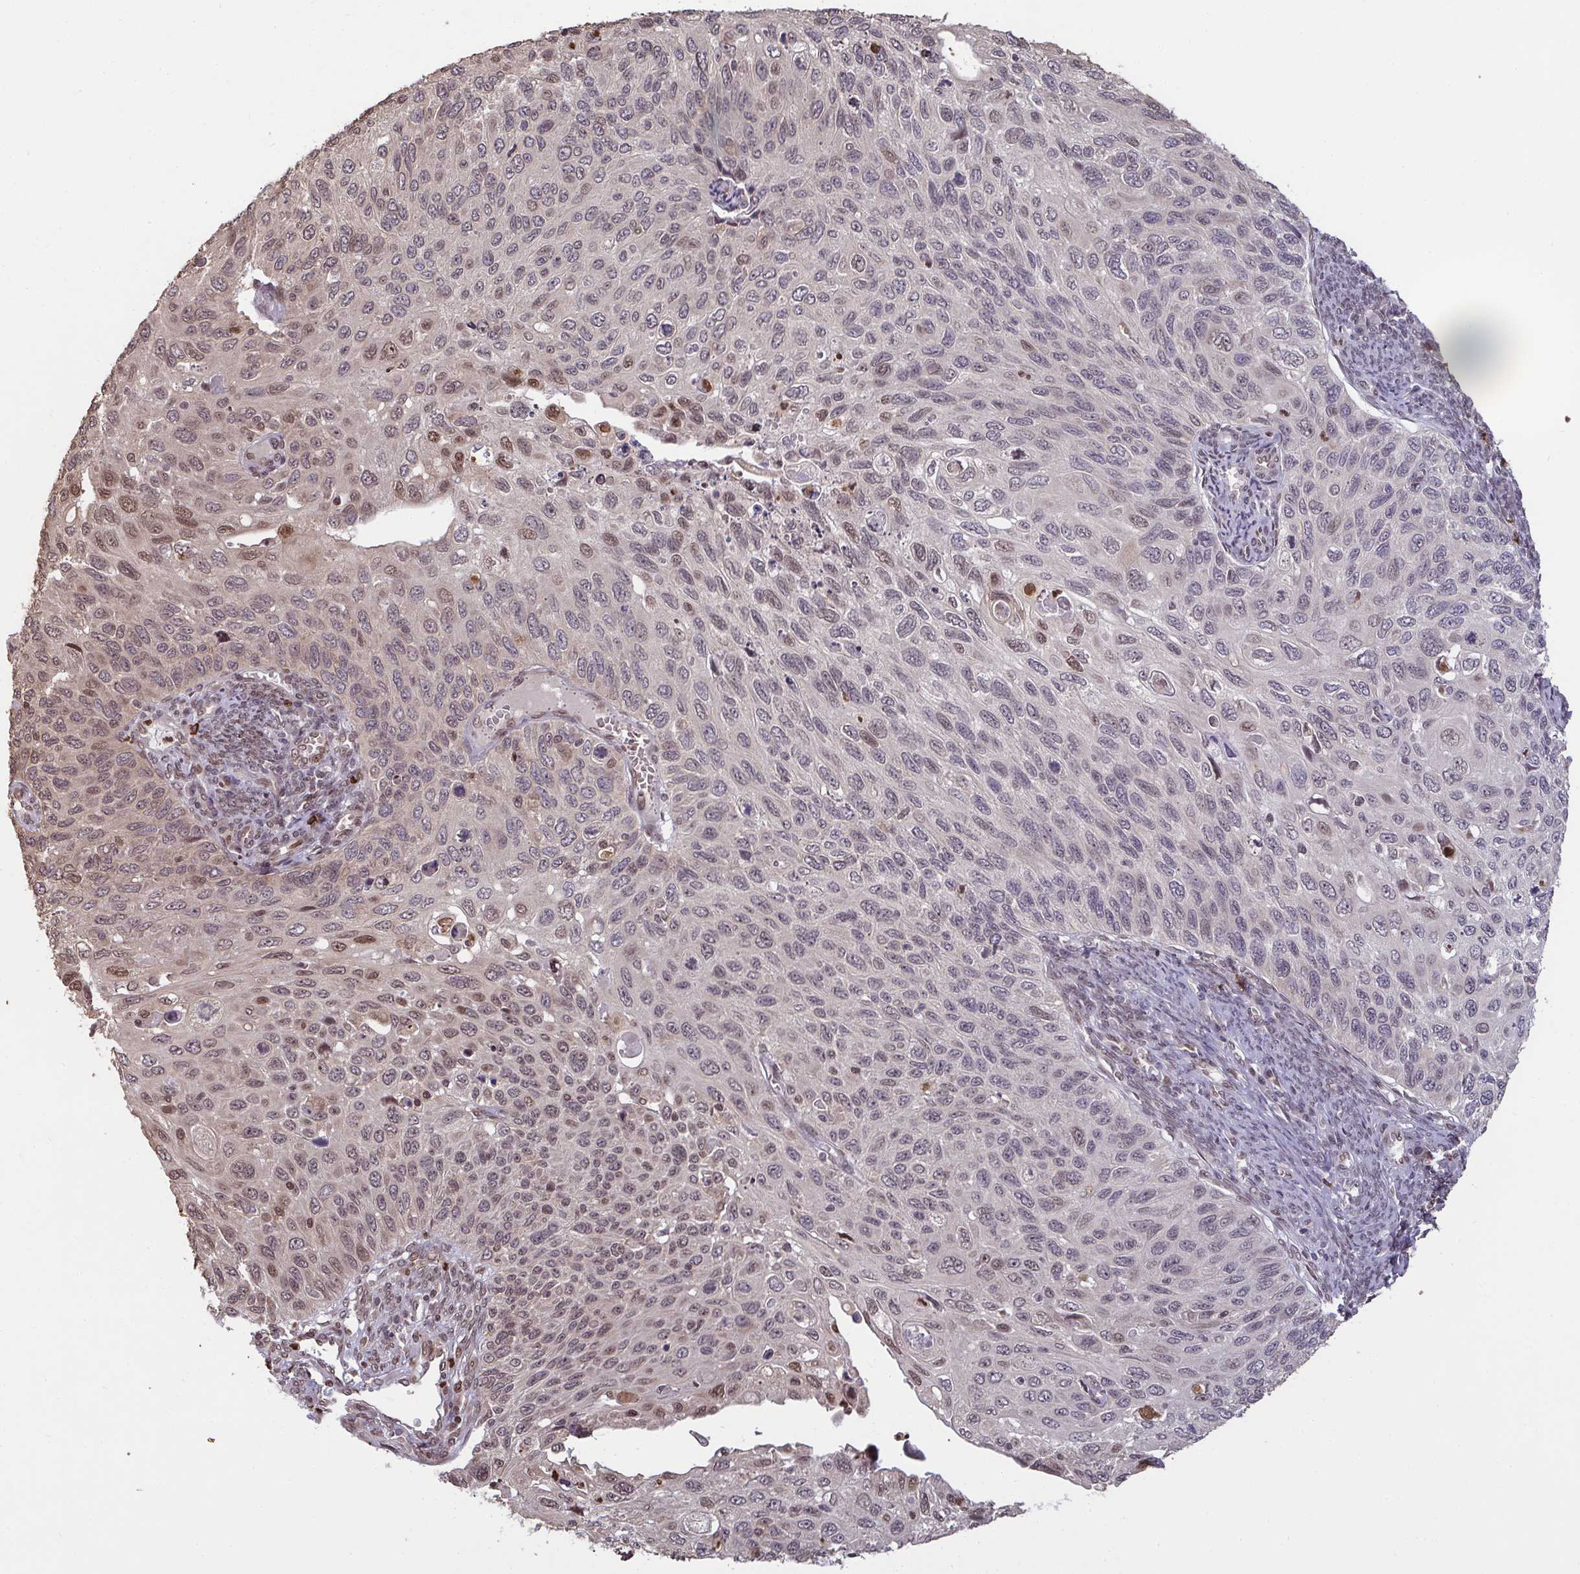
{"staining": {"intensity": "moderate", "quantity": "<25%", "location": "nuclear"}, "tissue": "cervical cancer", "cell_type": "Tumor cells", "image_type": "cancer", "snomed": [{"axis": "morphology", "description": "Squamous cell carcinoma, NOS"}, {"axis": "topography", "description": "Cervix"}], "caption": "Protein expression analysis of human cervical squamous cell carcinoma reveals moderate nuclear positivity in about <25% of tumor cells.", "gene": "UXT", "patient": {"sex": "female", "age": 70}}